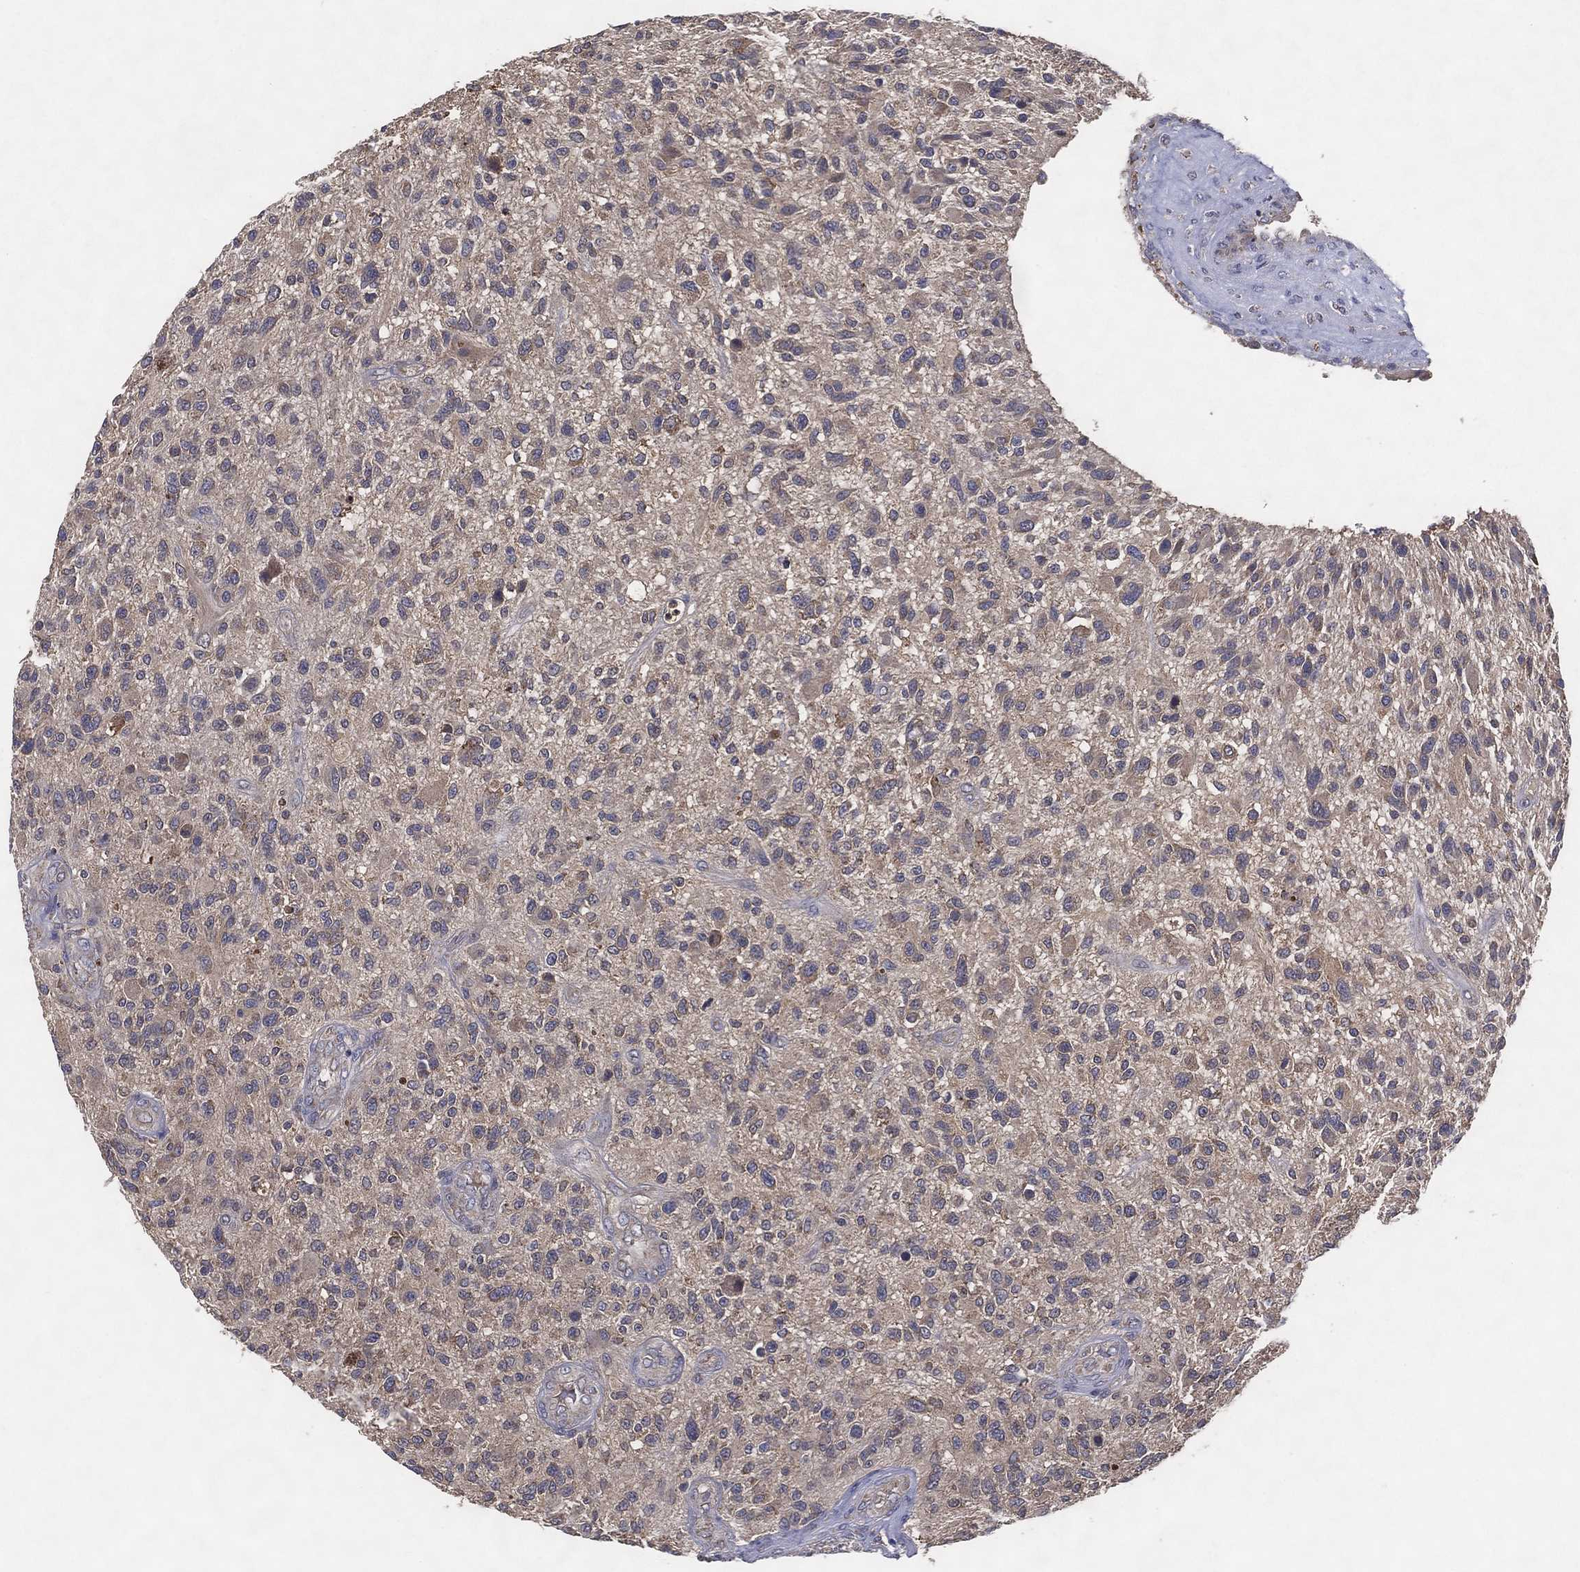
{"staining": {"intensity": "negative", "quantity": "none", "location": "none"}, "tissue": "glioma", "cell_type": "Tumor cells", "image_type": "cancer", "snomed": [{"axis": "morphology", "description": "Glioma, malignant, High grade"}, {"axis": "topography", "description": "Brain"}], "caption": "An immunohistochemistry image of high-grade glioma (malignant) is shown. There is no staining in tumor cells of high-grade glioma (malignant).", "gene": "MT-ND1", "patient": {"sex": "male", "age": 47}}